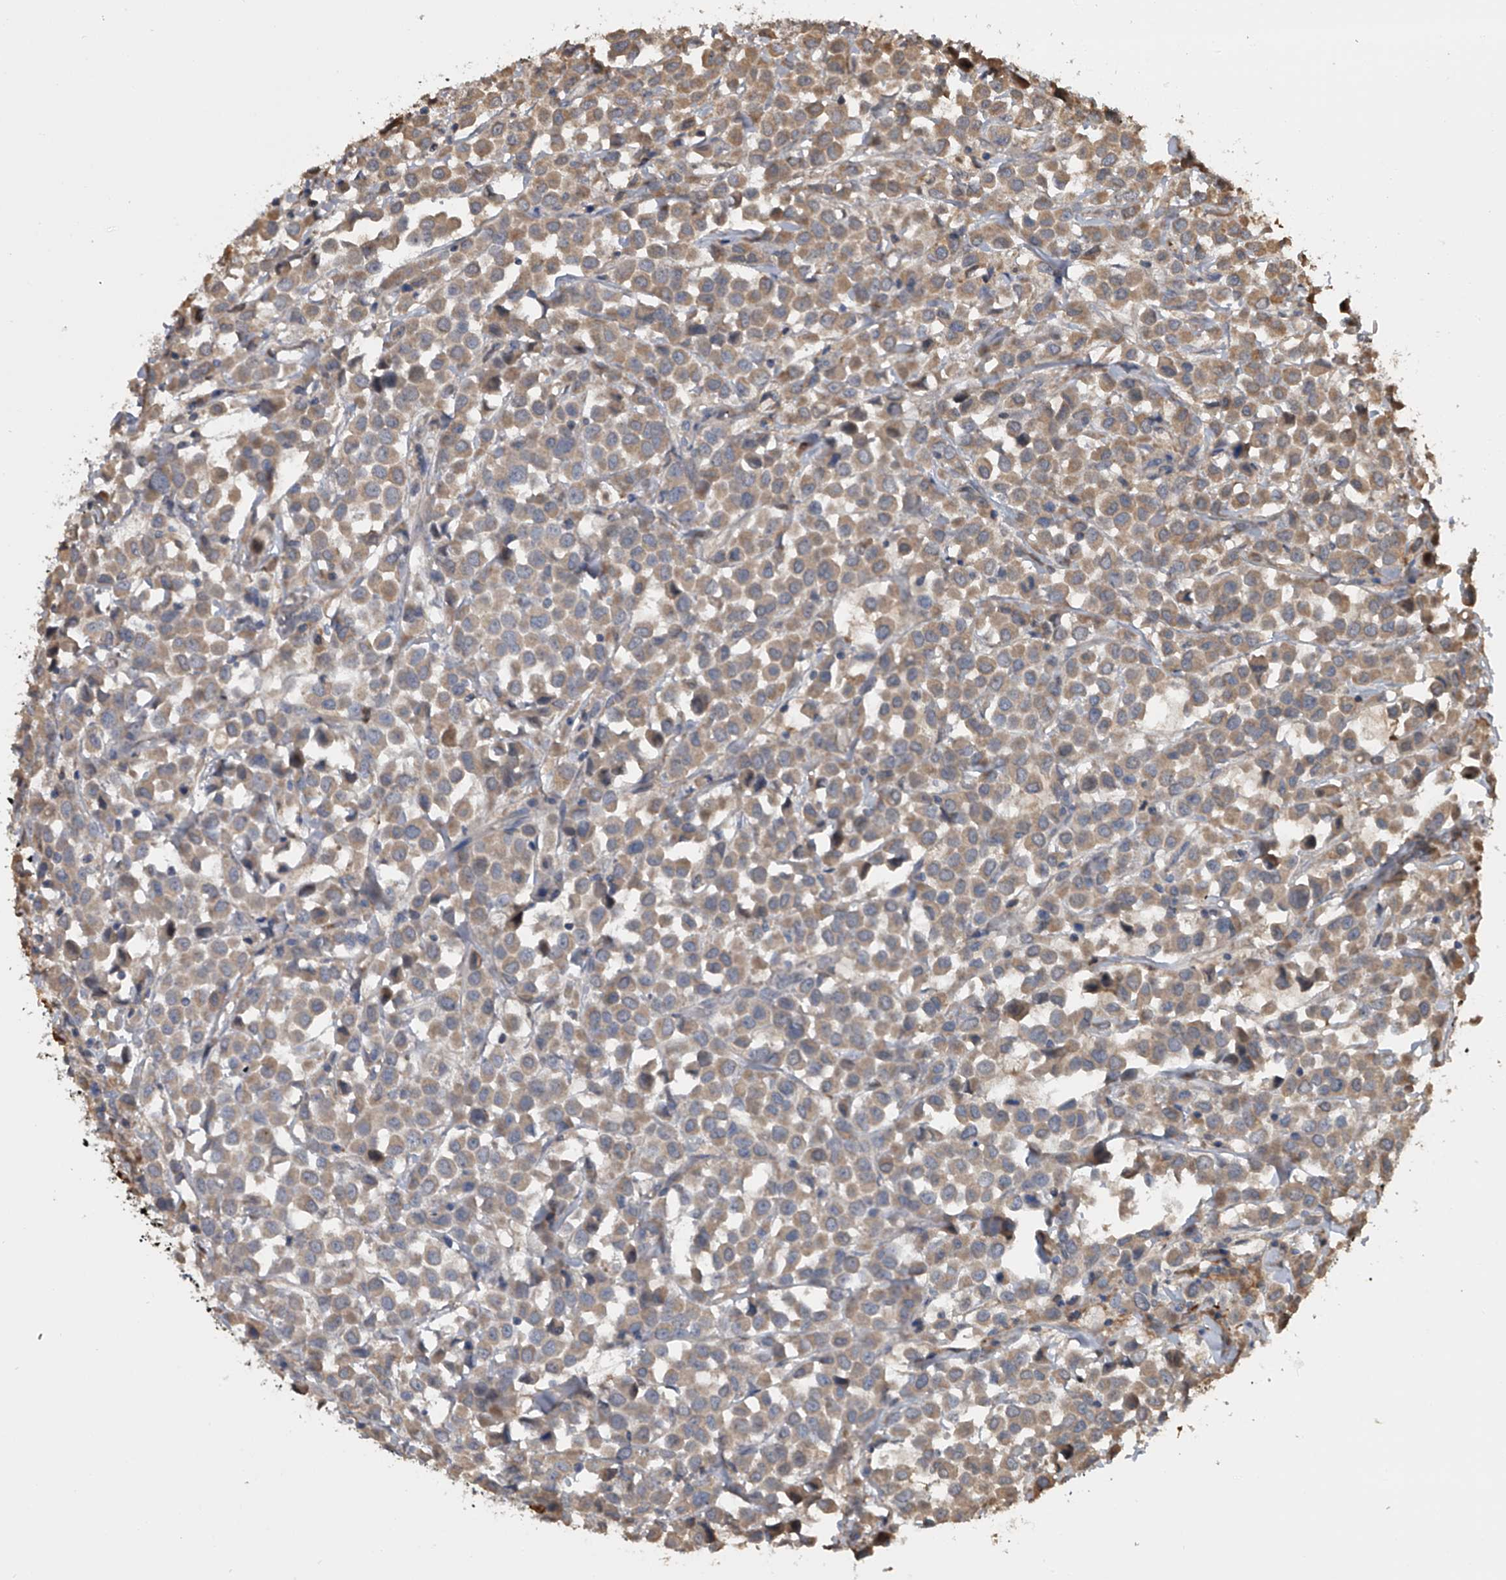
{"staining": {"intensity": "moderate", "quantity": ">75%", "location": "cytoplasmic/membranous"}, "tissue": "breast cancer", "cell_type": "Tumor cells", "image_type": "cancer", "snomed": [{"axis": "morphology", "description": "Duct carcinoma"}, {"axis": "topography", "description": "Breast"}], "caption": "About >75% of tumor cells in human breast cancer (infiltrating ductal carcinoma) exhibit moderate cytoplasmic/membranous protein expression as visualized by brown immunohistochemical staining.", "gene": "DOCK9", "patient": {"sex": "female", "age": 61}}